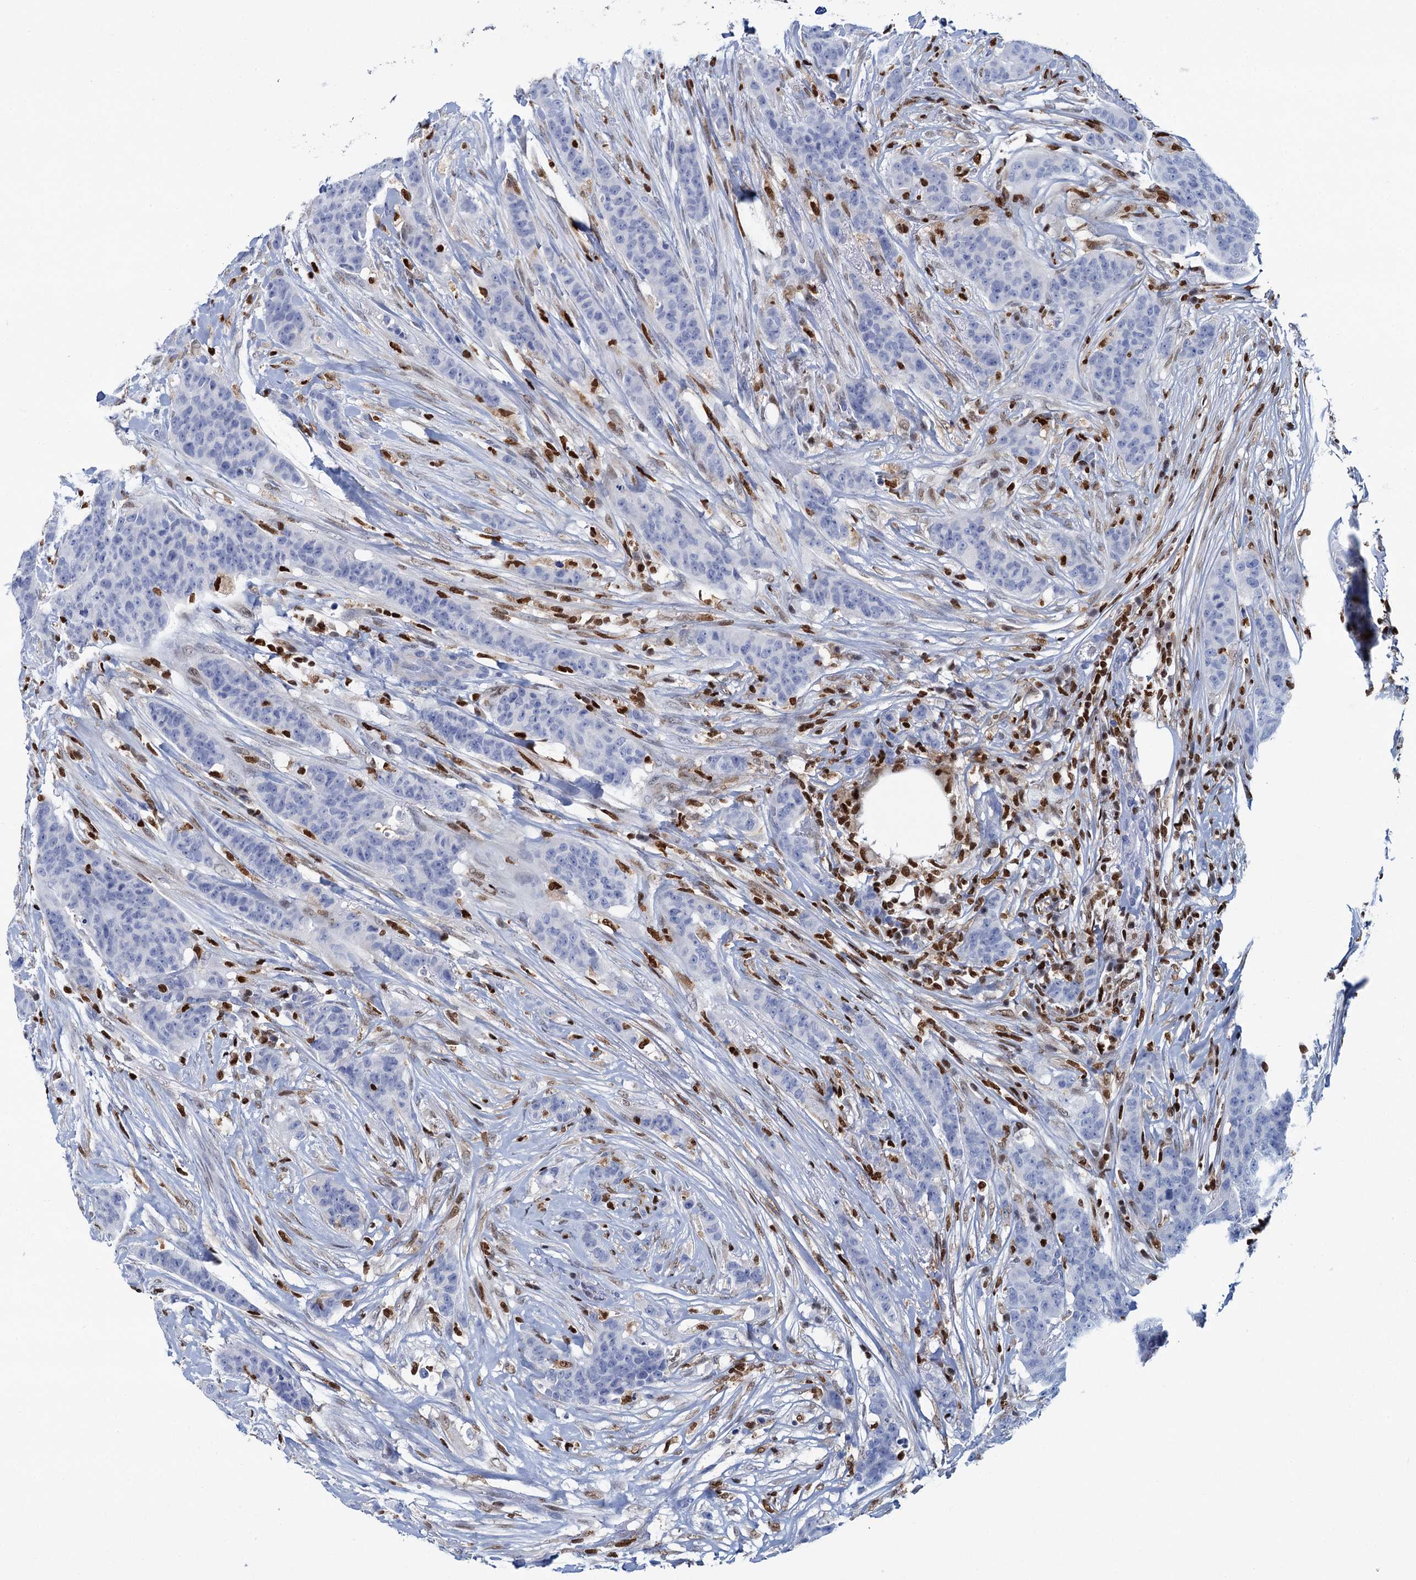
{"staining": {"intensity": "negative", "quantity": "none", "location": "none"}, "tissue": "breast cancer", "cell_type": "Tumor cells", "image_type": "cancer", "snomed": [{"axis": "morphology", "description": "Duct carcinoma"}, {"axis": "topography", "description": "Breast"}], "caption": "High power microscopy micrograph of an immunohistochemistry photomicrograph of breast cancer, revealing no significant positivity in tumor cells. The staining is performed using DAB (3,3'-diaminobenzidine) brown chromogen with nuclei counter-stained in using hematoxylin.", "gene": "CELF2", "patient": {"sex": "female", "age": 40}}